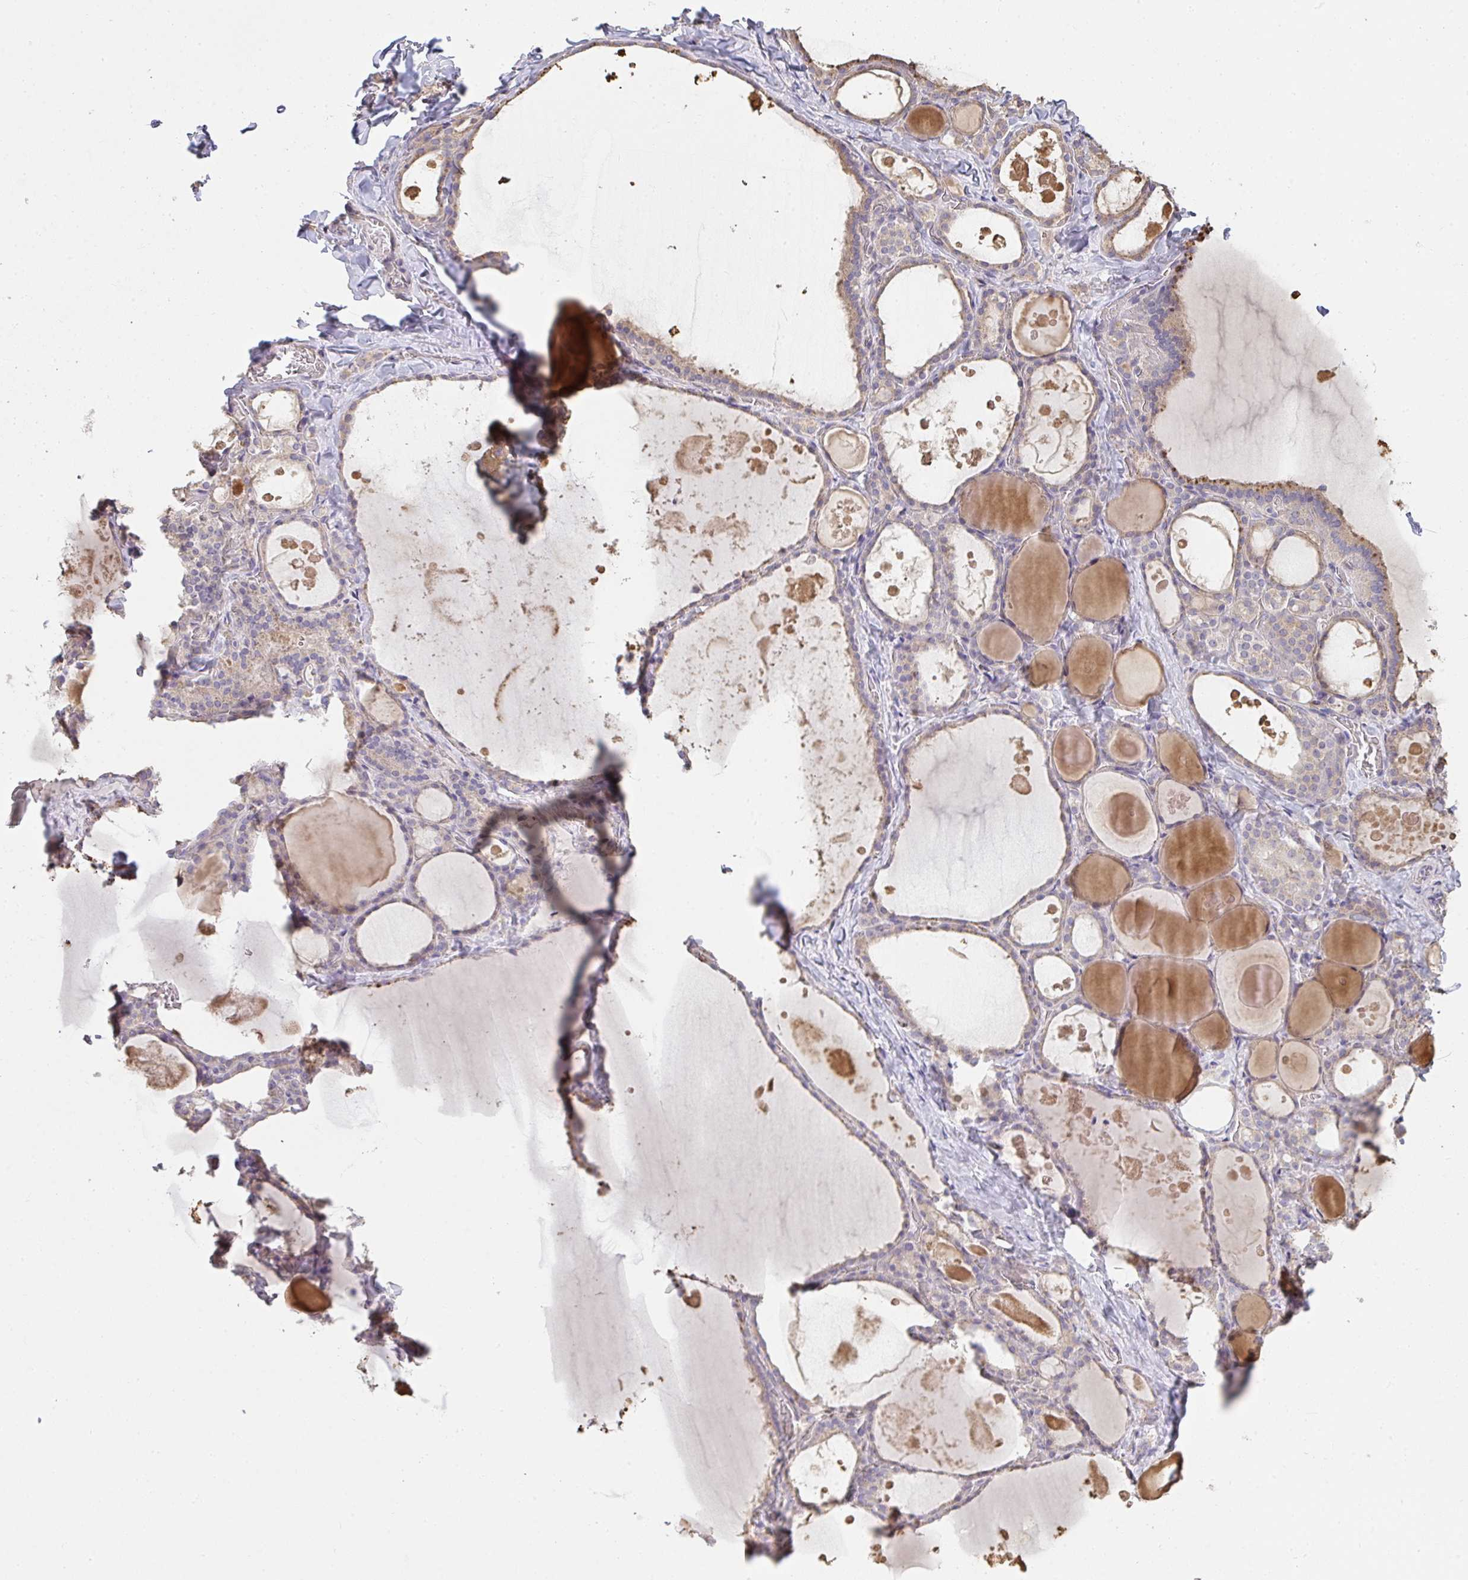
{"staining": {"intensity": "weak", "quantity": ">75%", "location": "cytoplasmic/membranous"}, "tissue": "thyroid gland", "cell_type": "Glandular cells", "image_type": "normal", "snomed": [{"axis": "morphology", "description": "Normal tissue, NOS"}, {"axis": "topography", "description": "Thyroid gland"}], "caption": "Immunohistochemical staining of unremarkable human thyroid gland shows low levels of weak cytoplasmic/membranous positivity in about >75% of glandular cells.", "gene": "BRINP3", "patient": {"sex": "male", "age": 56}}